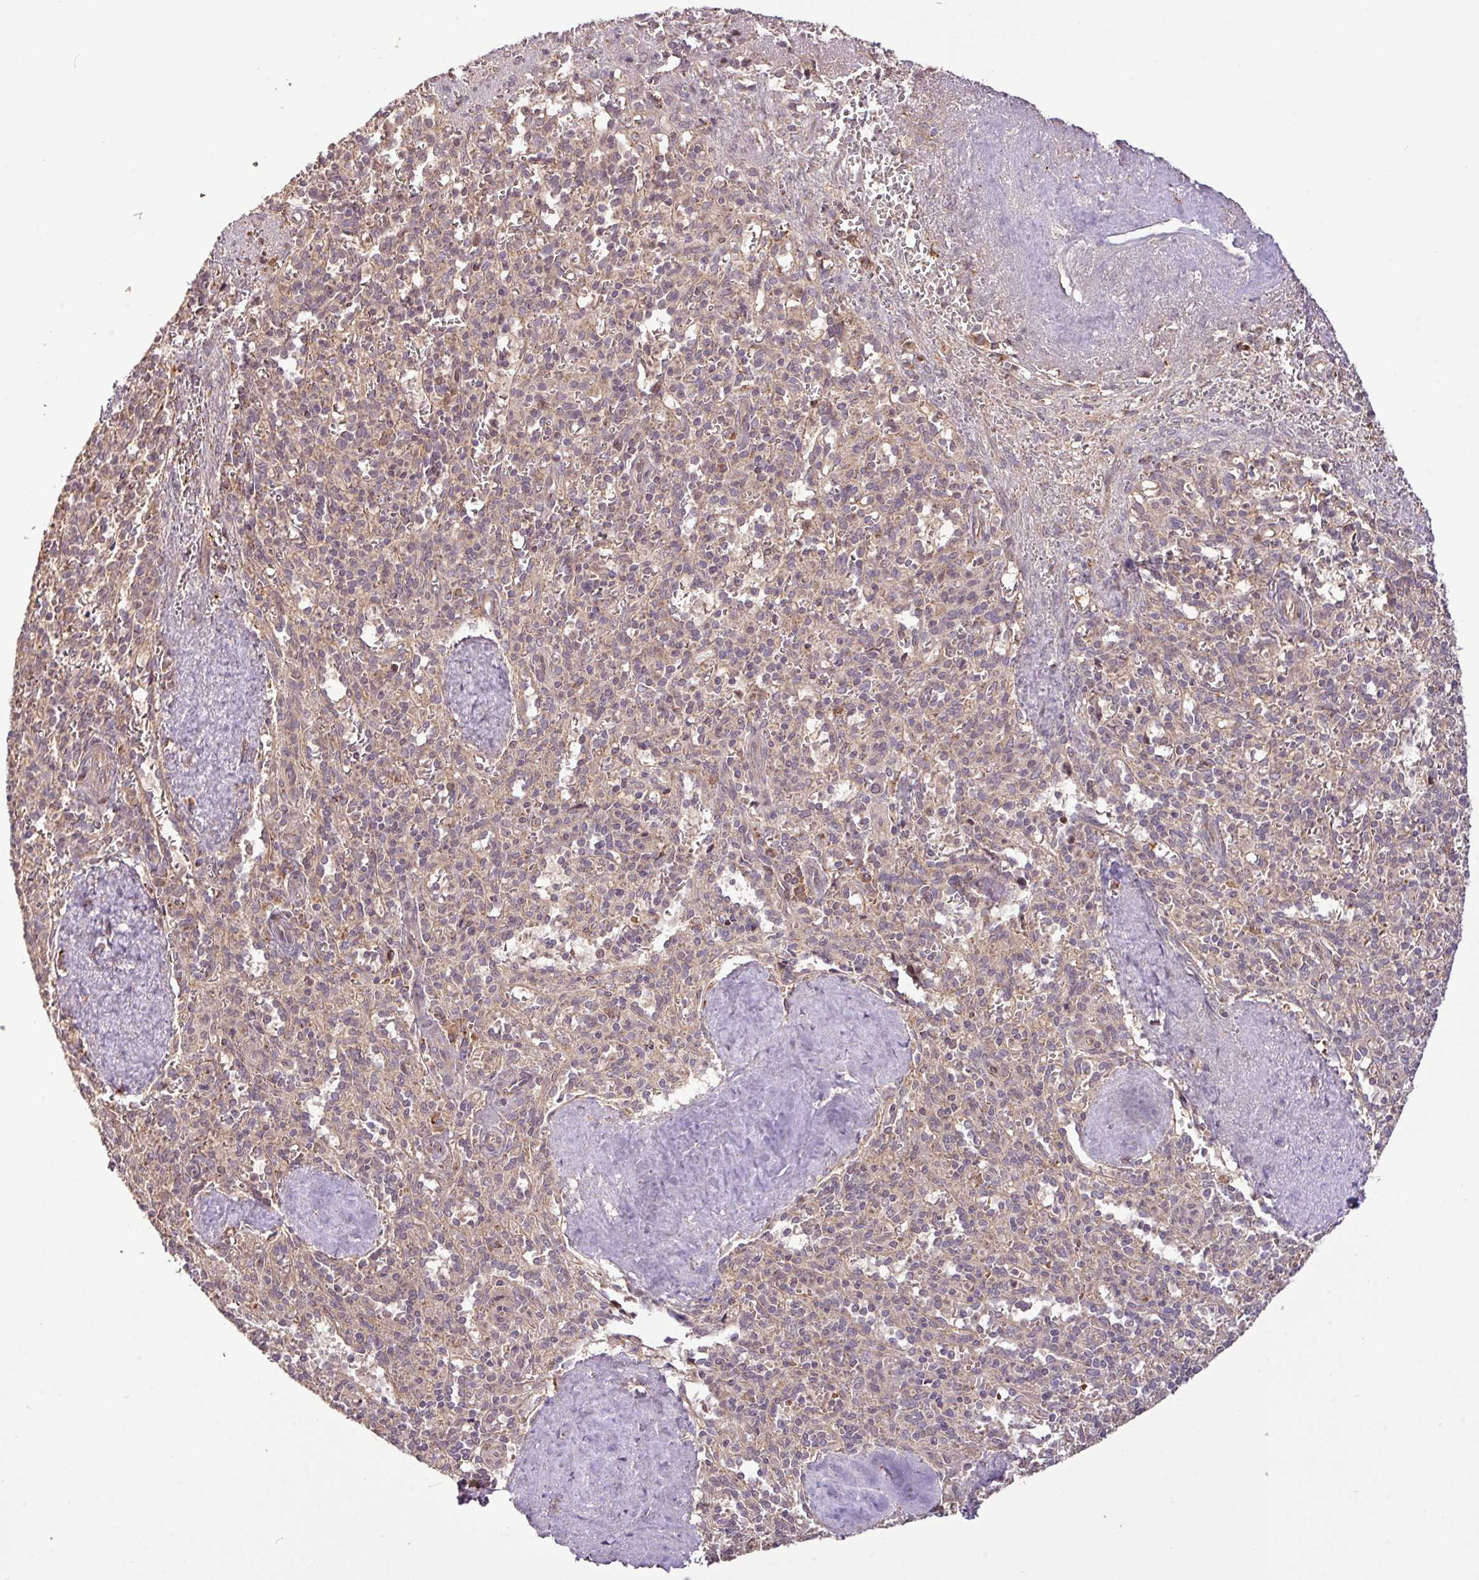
{"staining": {"intensity": "moderate", "quantity": "<25%", "location": "cytoplasmic/membranous"}, "tissue": "spleen", "cell_type": "Cells in red pulp", "image_type": "normal", "snomed": [{"axis": "morphology", "description": "Normal tissue, NOS"}, {"axis": "topography", "description": "Spleen"}], "caption": "Human spleen stained for a protein (brown) displays moderate cytoplasmic/membranous positive expression in approximately <25% of cells in red pulp.", "gene": "YPEL1", "patient": {"sex": "female", "age": 70}}